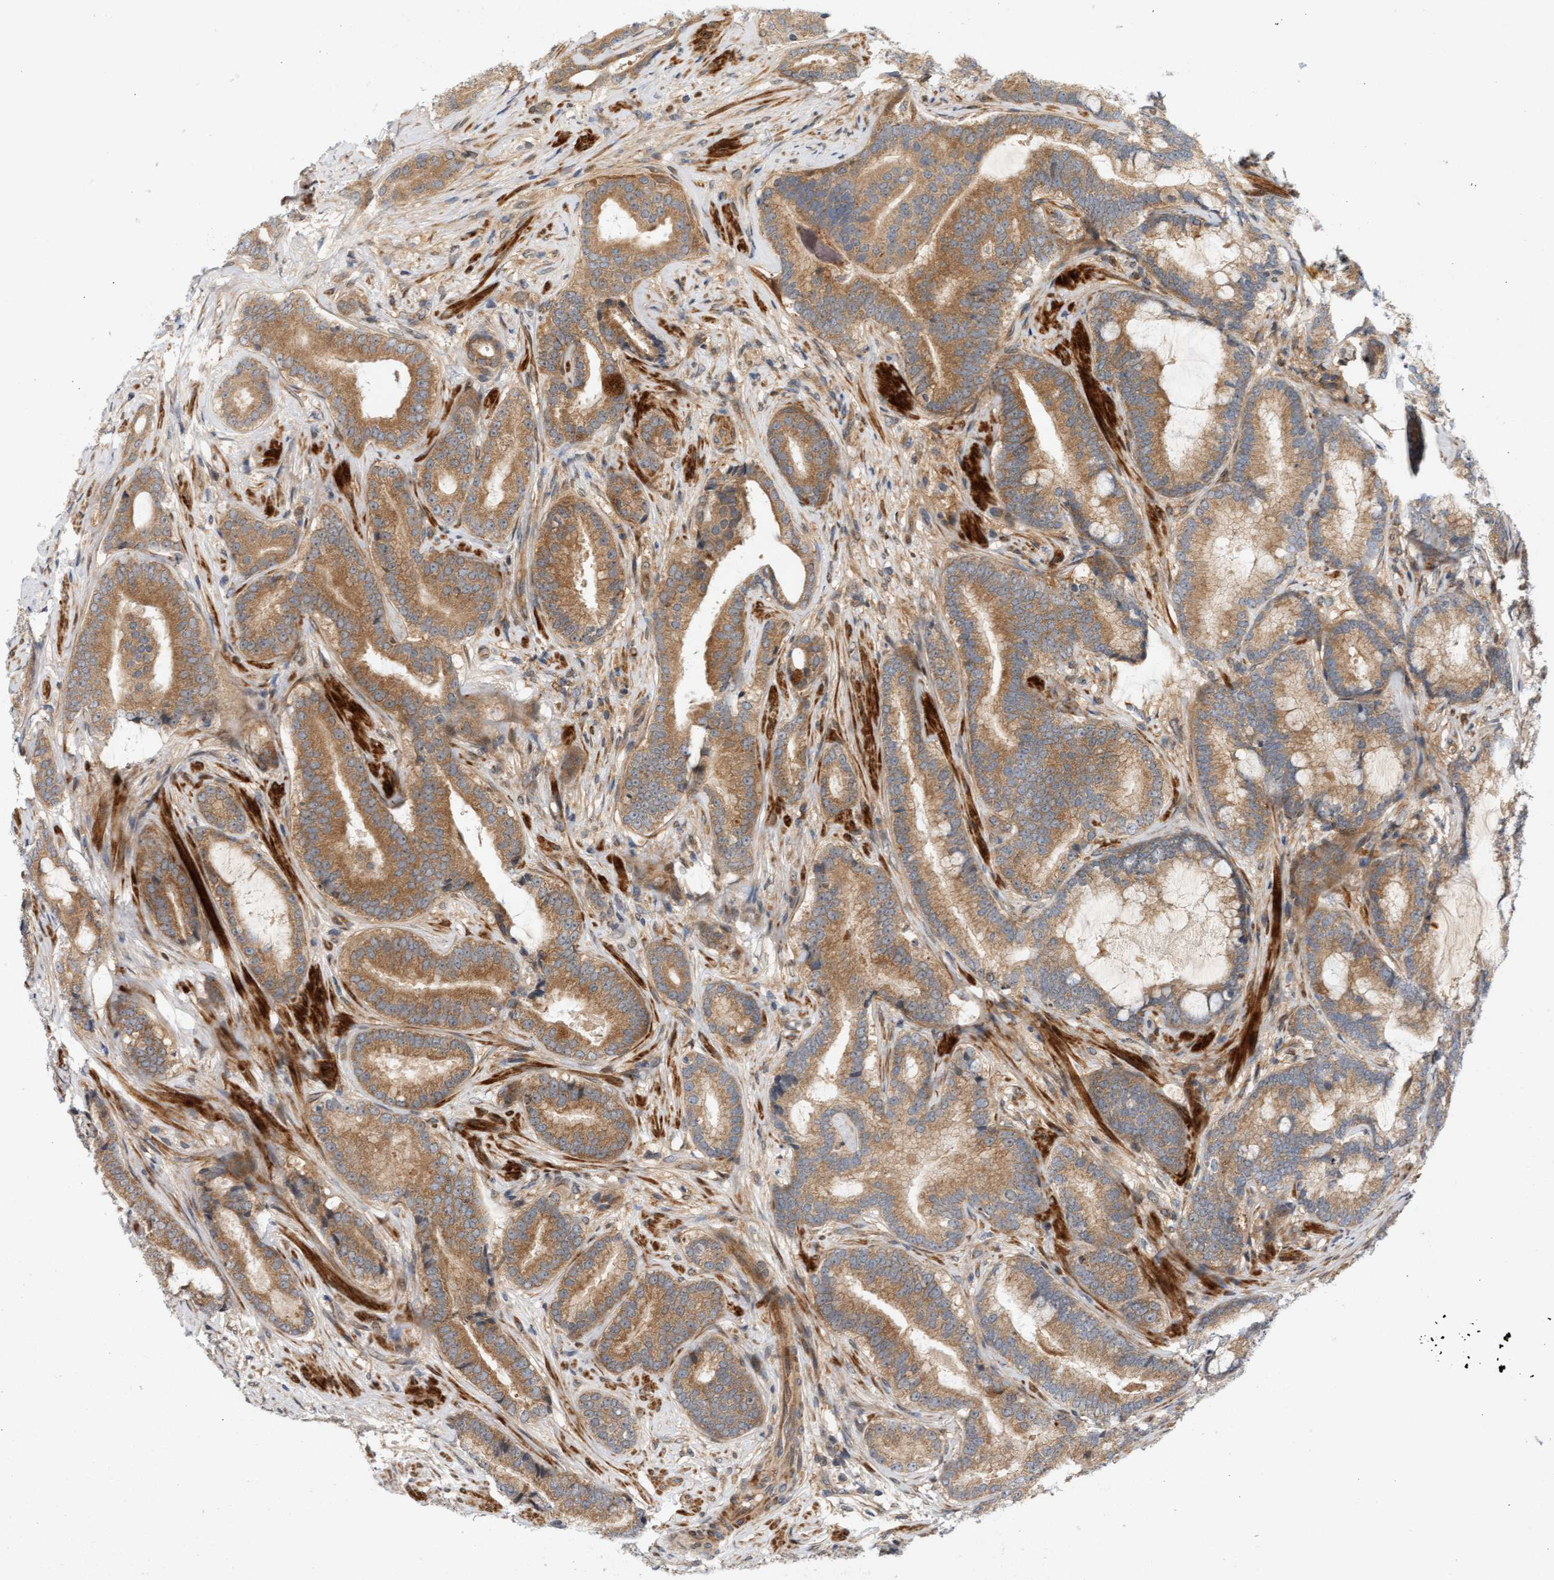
{"staining": {"intensity": "moderate", "quantity": ">75%", "location": "cytoplasmic/membranous"}, "tissue": "prostate cancer", "cell_type": "Tumor cells", "image_type": "cancer", "snomed": [{"axis": "morphology", "description": "Adenocarcinoma, High grade"}, {"axis": "topography", "description": "Prostate"}], "caption": "About >75% of tumor cells in prostate cancer (adenocarcinoma (high-grade)) exhibit moderate cytoplasmic/membranous protein expression as visualized by brown immunohistochemical staining.", "gene": "BAHCC1", "patient": {"sex": "male", "age": 55}}